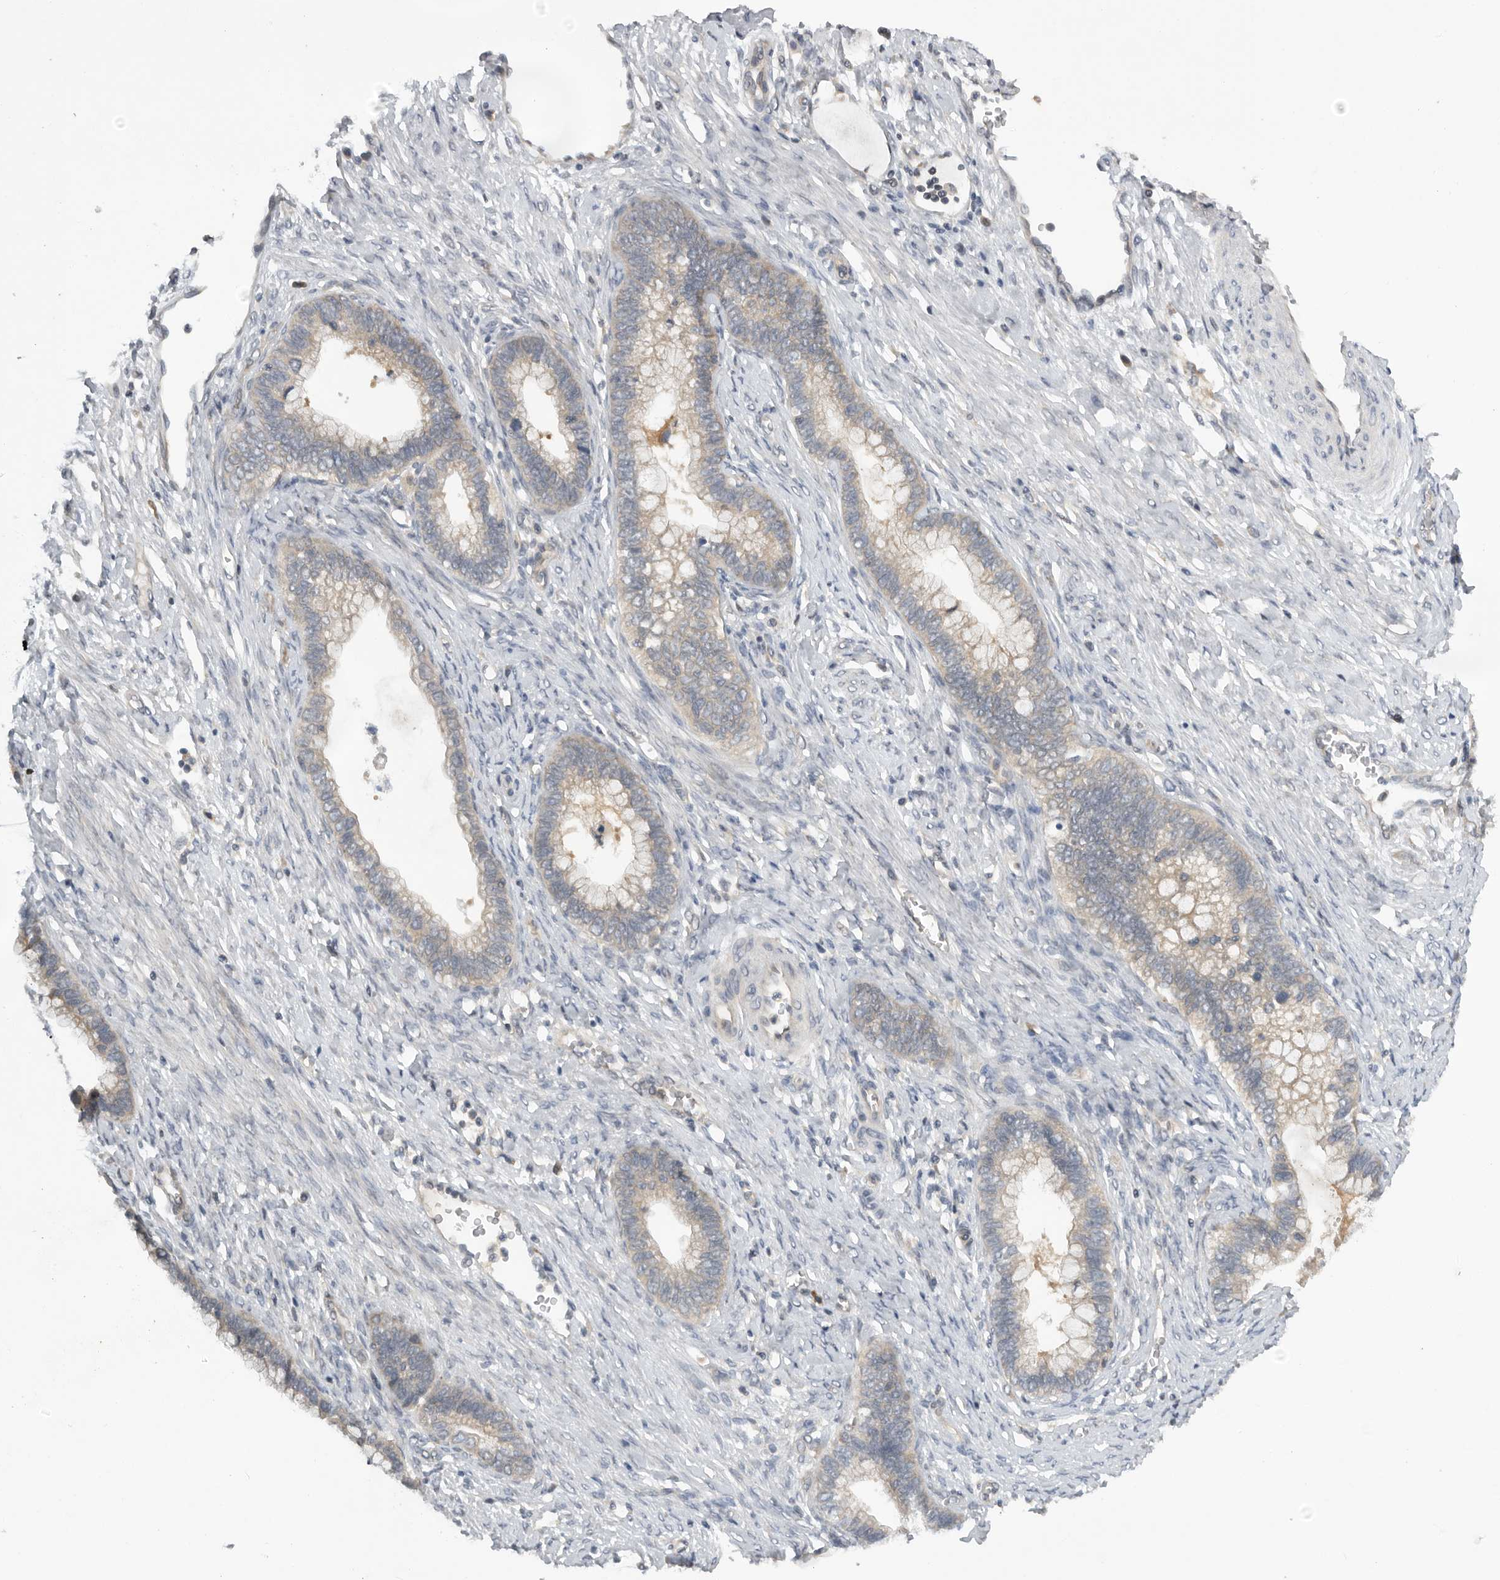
{"staining": {"intensity": "weak", "quantity": "25%-75%", "location": "cytoplasmic/membranous"}, "tissue": "cervical cancer", "cell_type": "Tumor cells", "image_type": "cancer", "snomed": [{"axis": "morphology", "description": "Adenocarcinoma, NOS"}, {"axis": "topography", "description": "Cervix"}], "caption": "IHC histopathology image of neoplastic tissue: cervical adenocarcinoma stained using immunohistochemistry displays low levels of weak protein expression localized specifically in the cytoplasmic/membranous of tumor cells, appearing as a cytoplasmic/membranous brown color.", "gene": "AASDHPPT", "patient": {"sex": "female", "age": 44}}